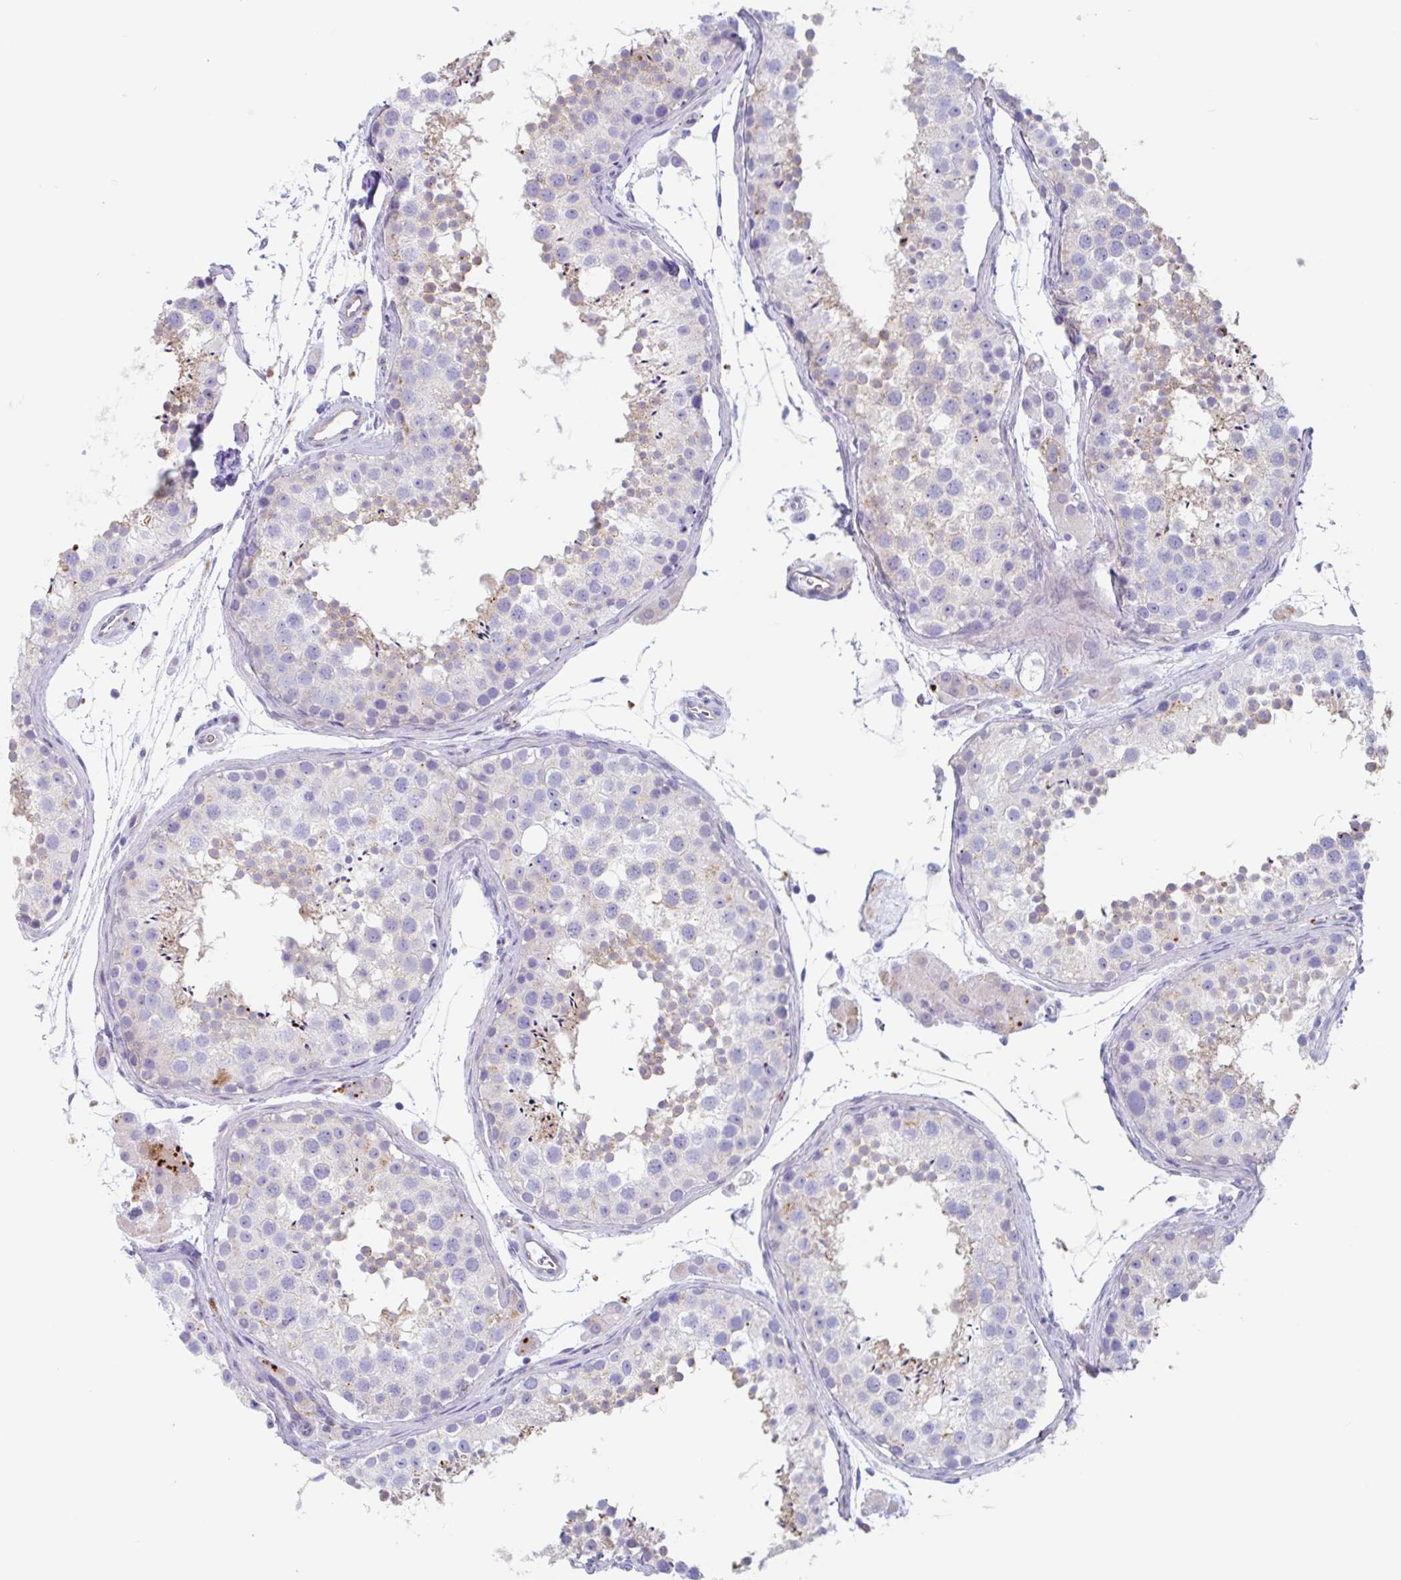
{"staining": {"intensity": "moderate", "quantity": "<25%", "location": "cytoplasmic/membranous"}, "tissue": "testis", "cell_type": "Cells in seminiferous ducts", "image_type": "normal", "snomed": [{"axis": "morphology", "description": "Normal tissue, NOS"}, {"axis": "topography", "description": "Testis"}], "caption": "Protein expression analysis of benign human testis reveals moderate cytoplasmic/membranous expression in approximately <25% of cells in seminiferous ducts. The protein of interest is stained brown, and the nuclei are stained in blue (DAB IHC with brightfield microscopy, high magnification).", "gene": "LENG9", "patient": {"sex": "male", "age": 41}}